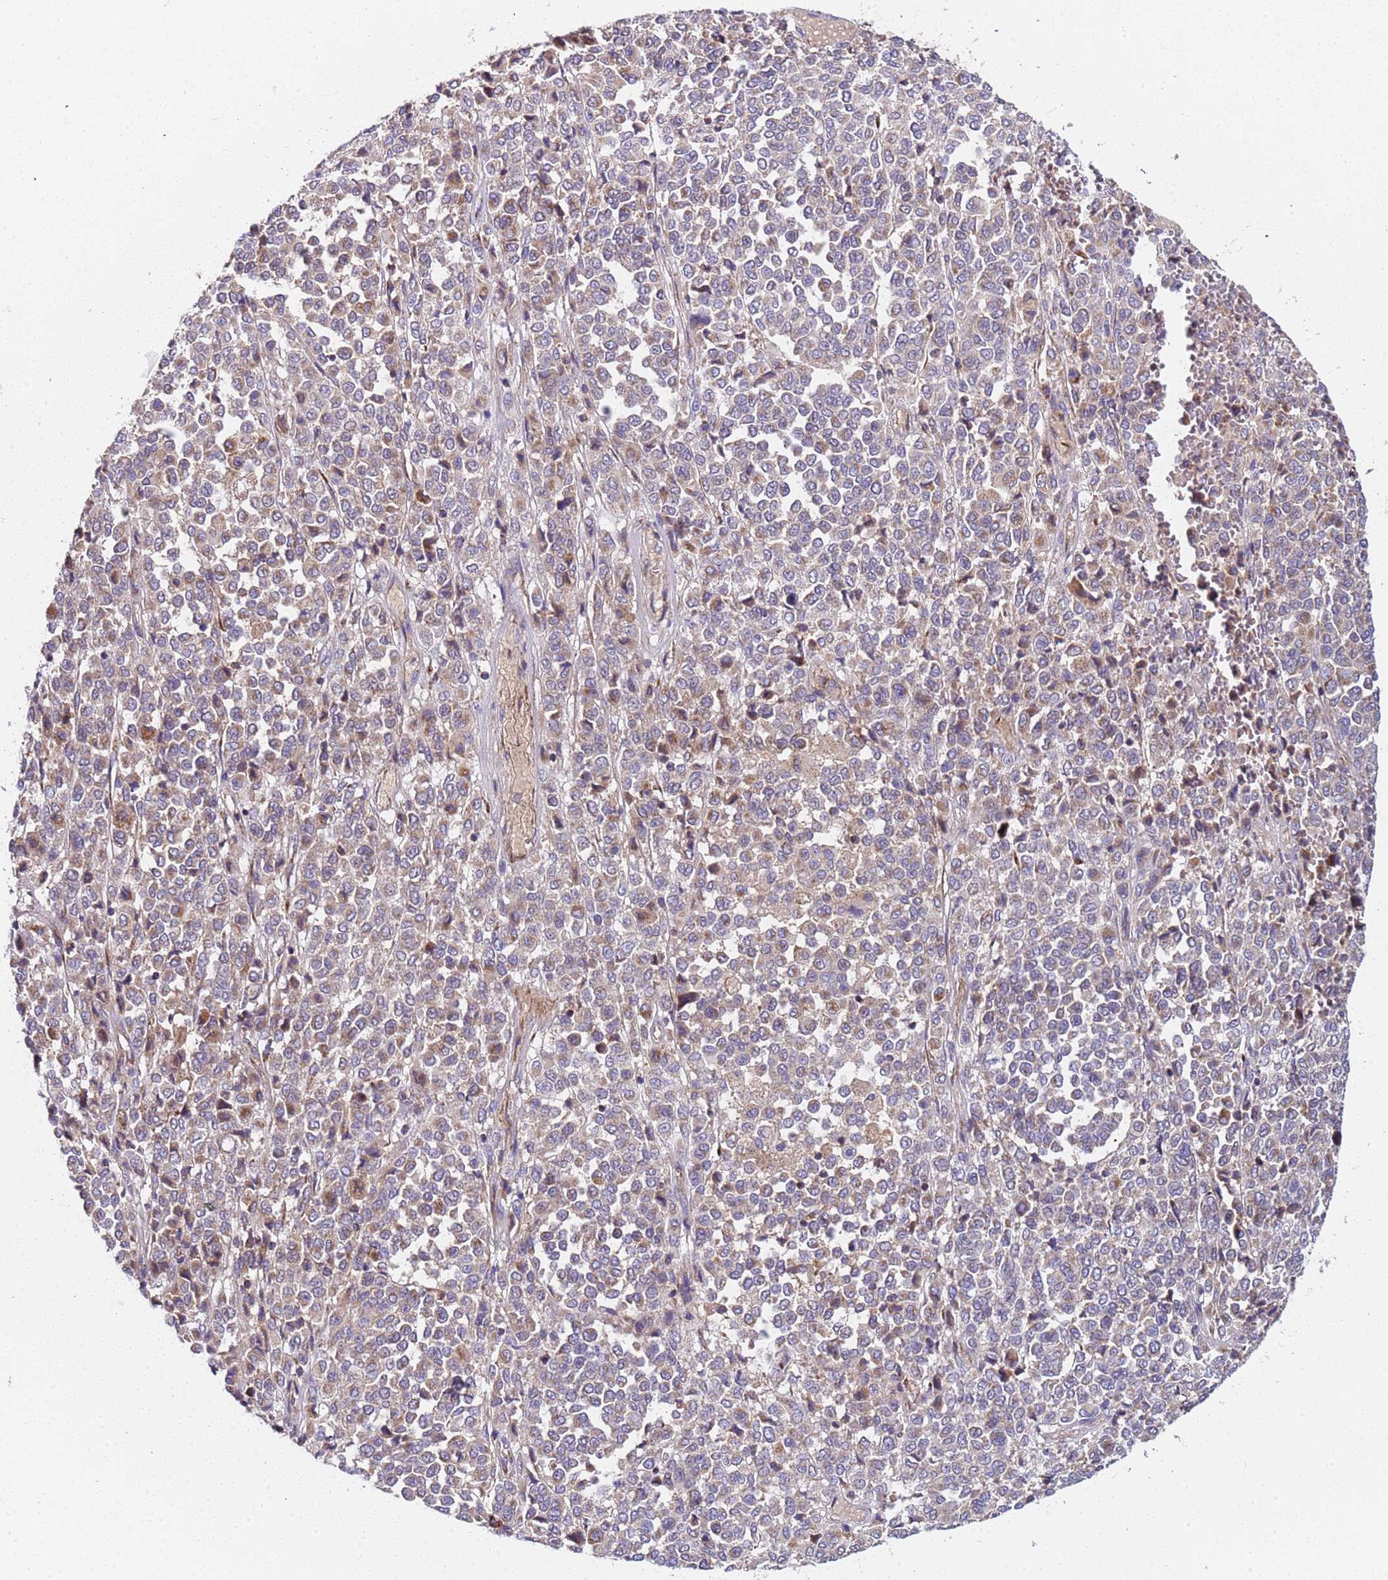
{"staining": {"intensity": "weak", "quantity": "25%-75%", "location": "cytoplasmic/membranous"}, "tissue": "melanoma", "cell_type": "Tumor cells", "image_type": "cancer", "snomed": [{"axis": "morphology", "description": "Malignant melanoma, Metastatic site"}, {"axis": "topography", "description": "Pancreas"}], "caption": "A brown stain labels weak cytoplasmic/membranous staining of a protein in malignant melanoma (metastatic site) tumor cells.", "gene": "TMEM126A", "patient": {"sex": "female", "age": 30}}